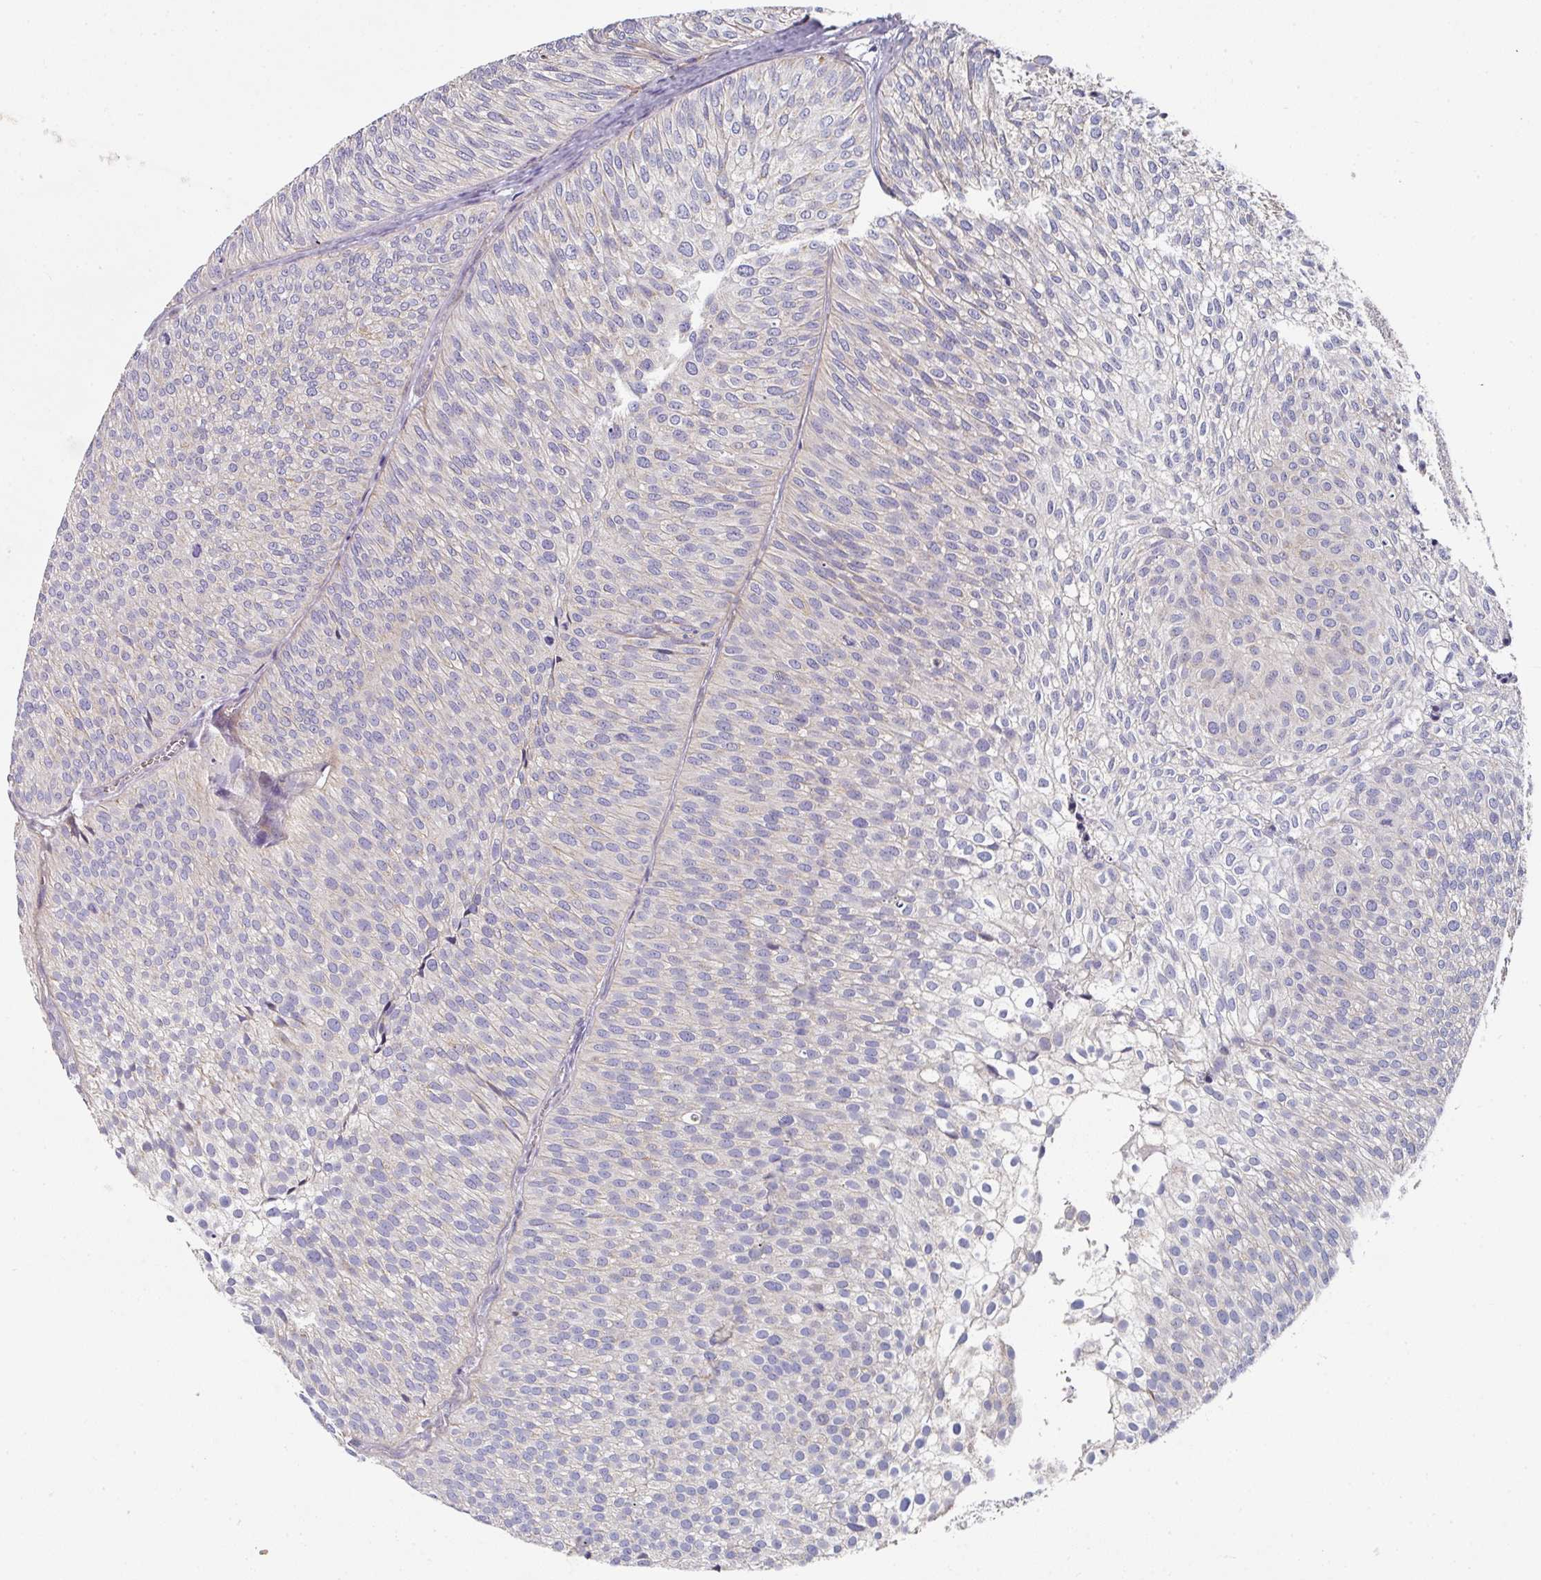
{"staining": {"intensity": "negative", "quantity": "none", "location": "none"}, "tissue": "urothelial cancer", "cell_type": "Tumor cells", "image_type": "cancer", "snomed": [{"axis": "morphology", "description": "Urothelial carcinoma, Low grade"}, {"axis": "topography", "description": "Urinary bladder"}], "caption": "High power microscopy micrograph of an immunohistochemistry photomicrograph of urothelial cancer, revealing no significant expression in tumor cells.", "gene": "PYROXD2", "patient": {"sex": "male", "age": 91}}